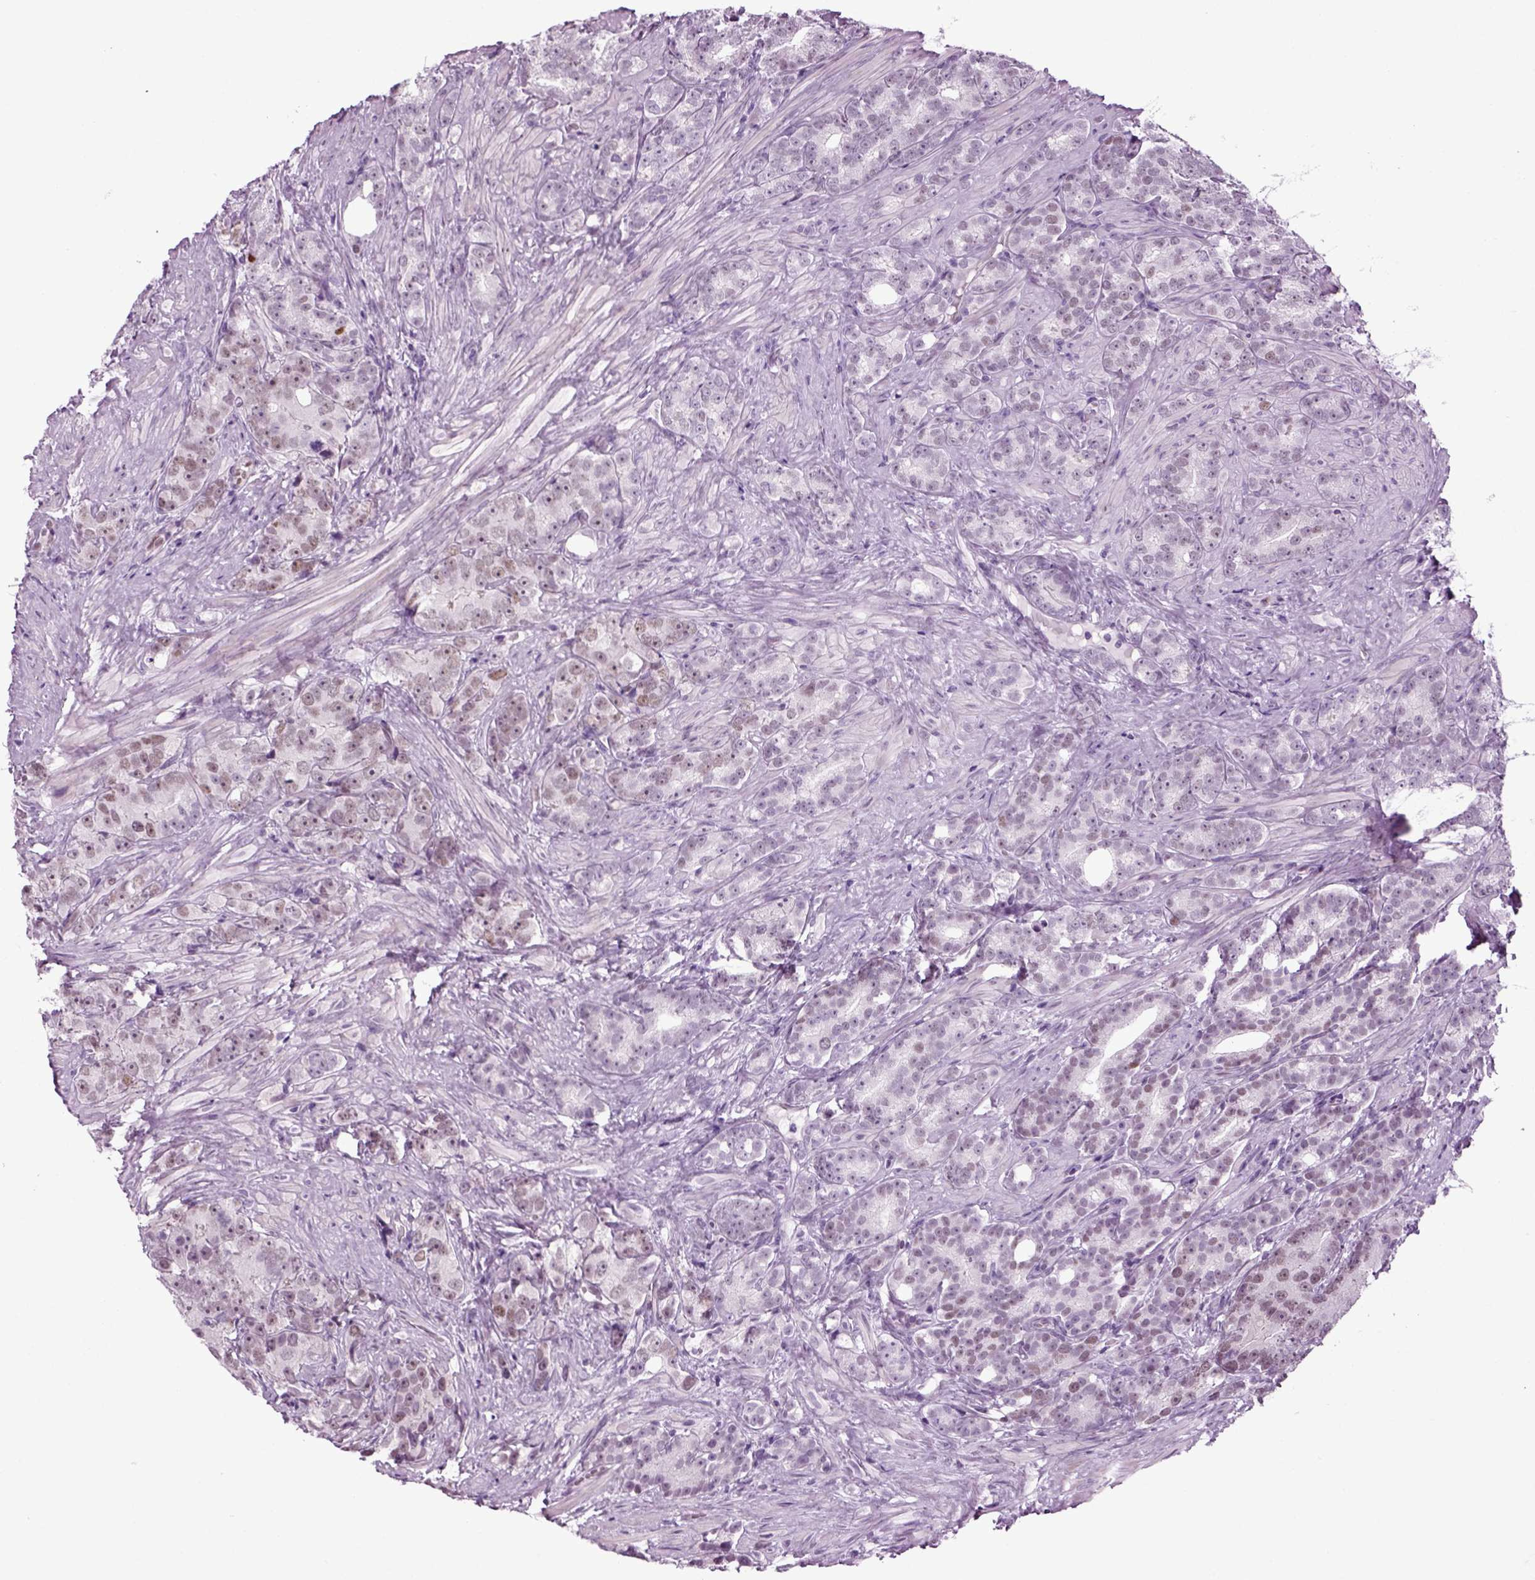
{"staining": {"intensity": "weak", "quantity": "<25%", "location": "nuclear"}, "tissue": "prostate cancer", "cell_type": "Tumor cells", "image_type": "cancer", "snomed": [{"axis": "morphology", "description": "Adenocarcinoma, High grade"}, {"axis": "topography", "description": "Prostate"}], "caption": "A high-resolution photomicrograph shows immunohistochemistry (IHC) staining of adenocarcinoma (high-grade) (prostate), which demonstrates no significant expression in tumor cells.", "gene": "RFX3", "patient": {"sex": "male", "age": 90}}